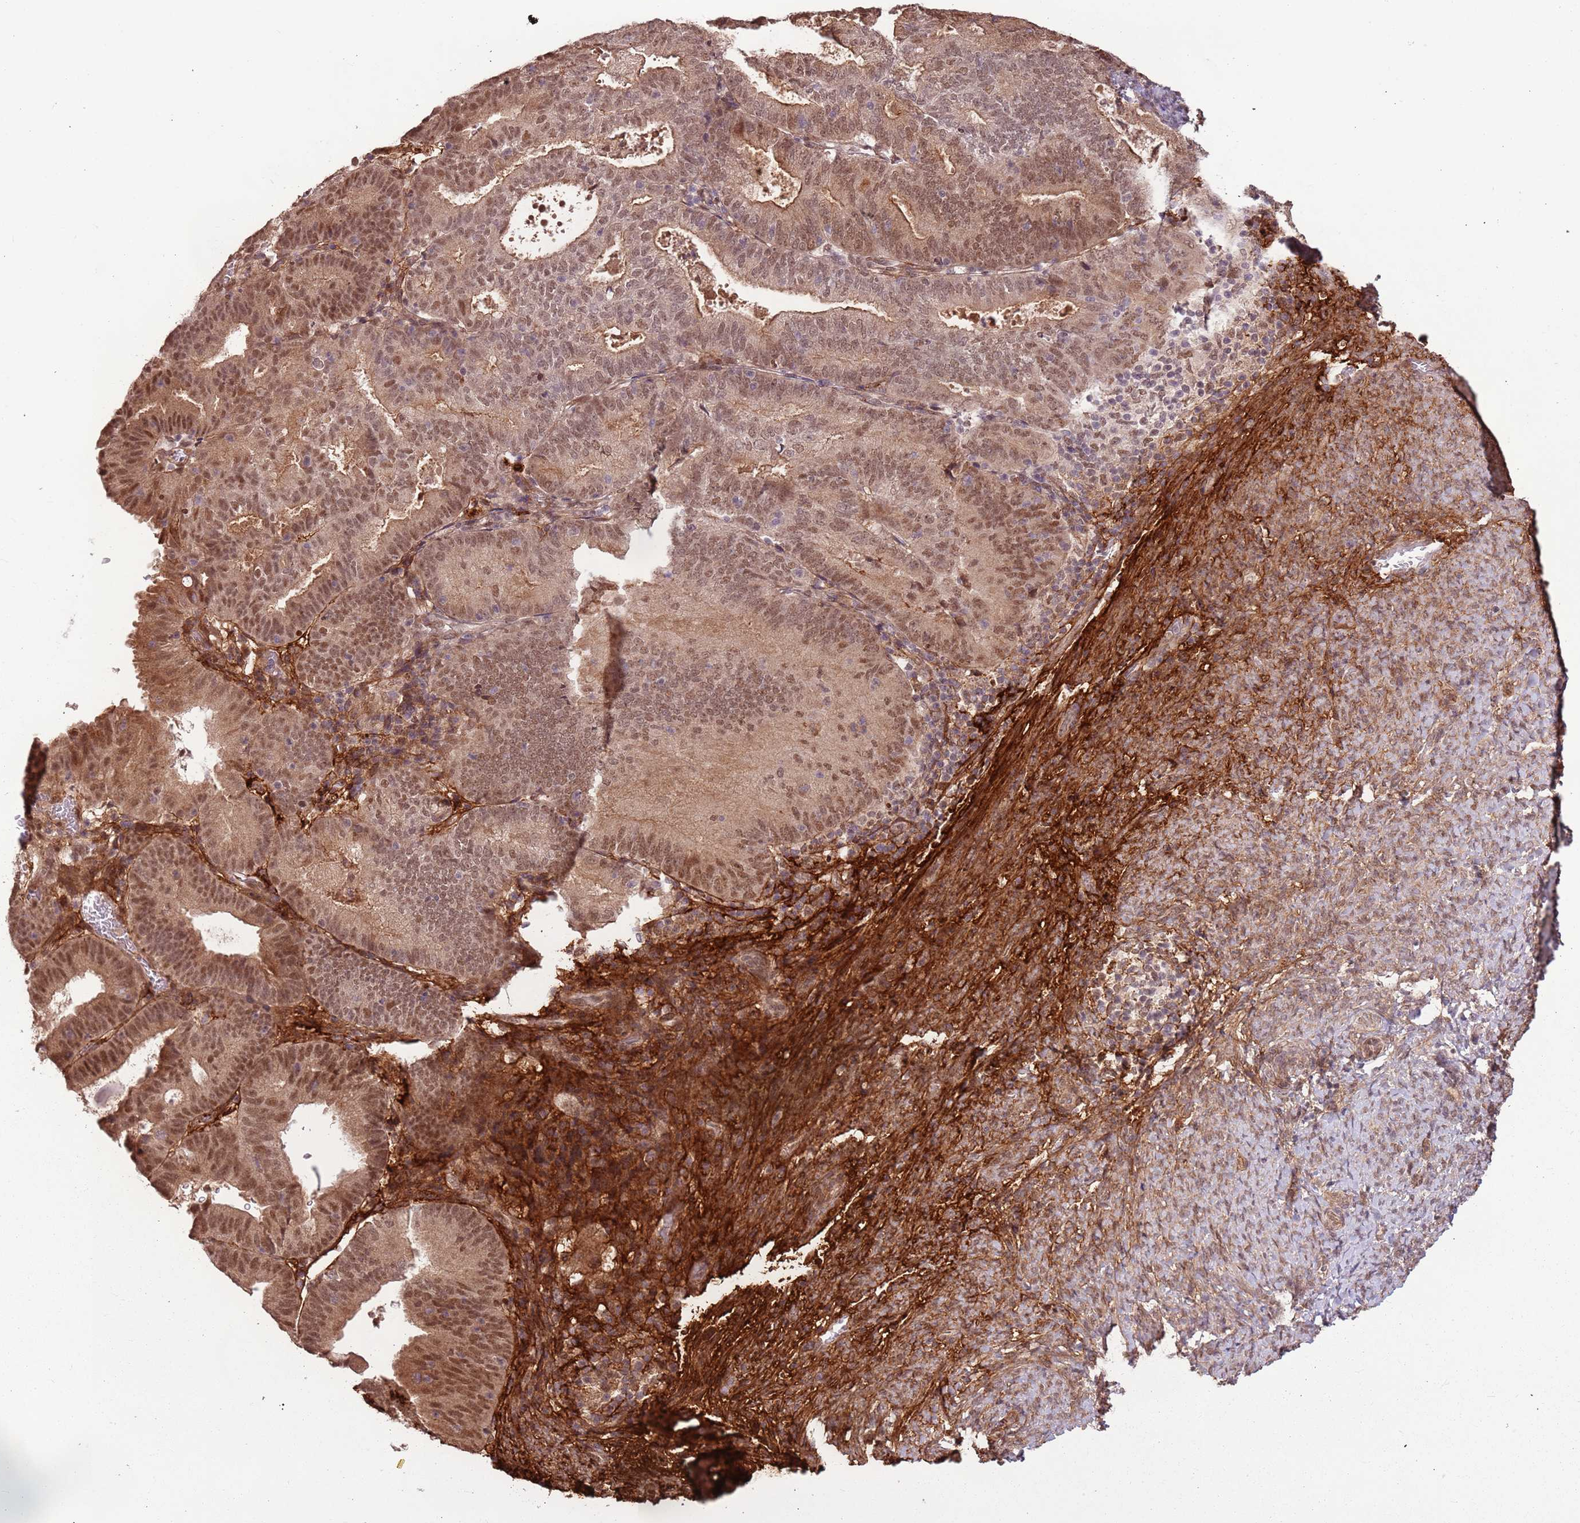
{"staining": {"intensity": "moderate", "quantity": ">75%", "location": "nuclear"}, "tissue": "endometrial cancer", "cell_type": "Tumor cells", "image_type": "cancer", "snomed": [{"axis": "morphology", "description": "Adenocarcinoma, NOS"}, {"axis": "topography", "description": "Endometrium"}], "caption": "This micrograph displays immunohistochemistry staining of endometrial cancer (adenocarcinoma), with medium moderate nuclear expression in about >75% of tumor cells.", "gene": "POLR3H", "patient": {"sex": "female", "age": 70}}